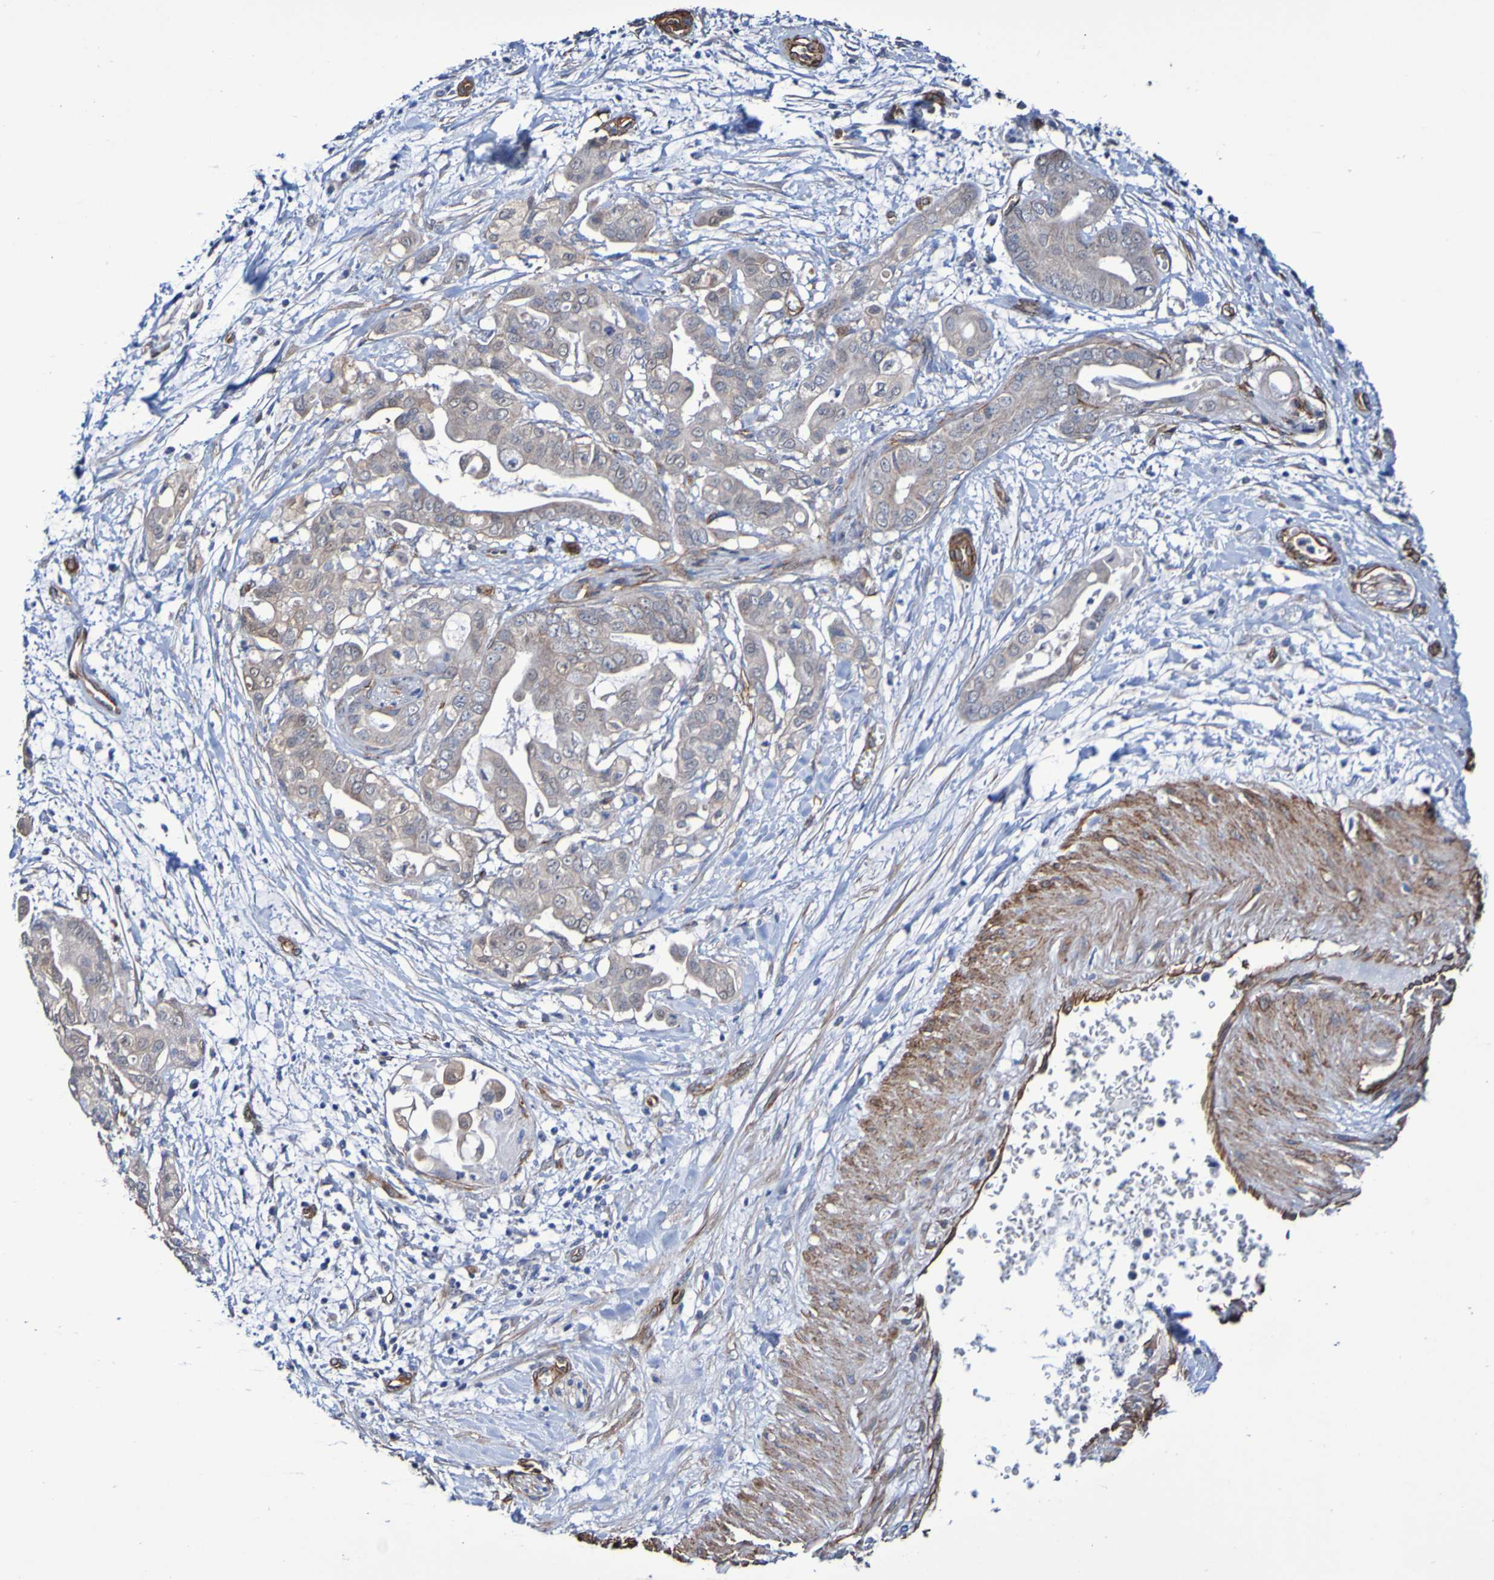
{"staining": {"intensity": "weak", "quantity": "<25%", "location": "cytoplasmic/membranous"}, "tissue": "pancreatic cancer", "cell_type": "Tumor cells", "image_type": "cancer", "snomed": [{"axis": "morphology", "description": "Adenocarcinoma, NOS"}, {"axis": "topography", "description": "Pancreas"}], "caption": "This is an immunohistochemistry image of human pancreatic cancer (adenocarcinoma). There is no expression in tumor cells.", "gene": "ELMOD3", "patient": {"sex": "female", "age": 75}}